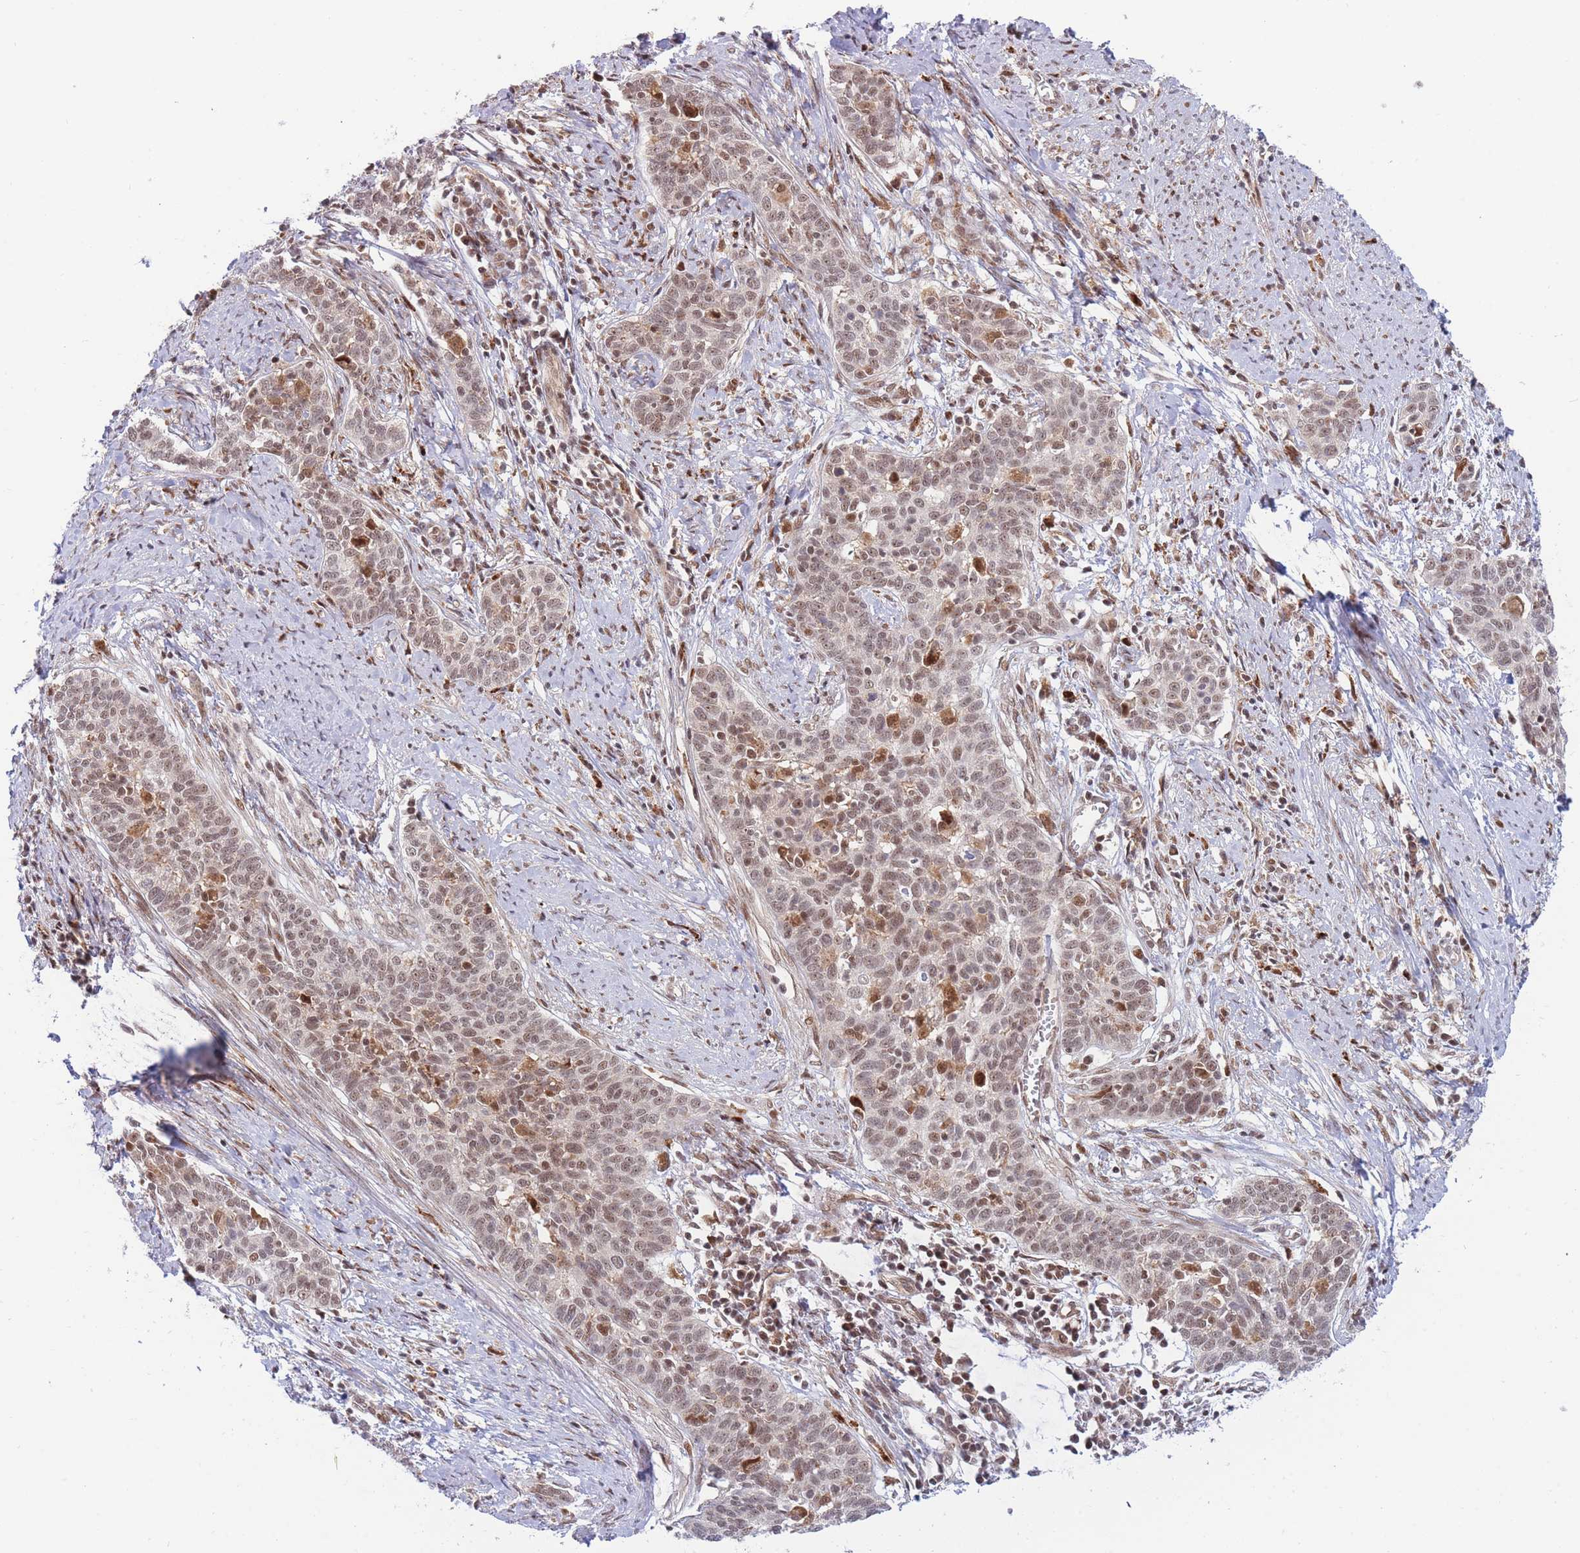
{"staining": {"intensity": "moderate", "quantity": ">75%", "location": "nuclear"}, "tissue": "cervical cancer", "cell_type": "Tumor cells", "image_type": "cancer", "snomed": [{"axis": "morphology", "description": "Squamous cell carcinoma, NOS"}, {"axis": "topography", "description": "Cervix"}], "caption": "DAB (3,3'-diaminobenzidine) immunohistochemical staining of cervical cancer reveals moderate nuclear protein expression in about >75% of tumor cells. (DAB IHC with brightfield microscopy, high magnification).", "gene": "BOD1L1", "patient": {"sex": "female", "age": 39}}